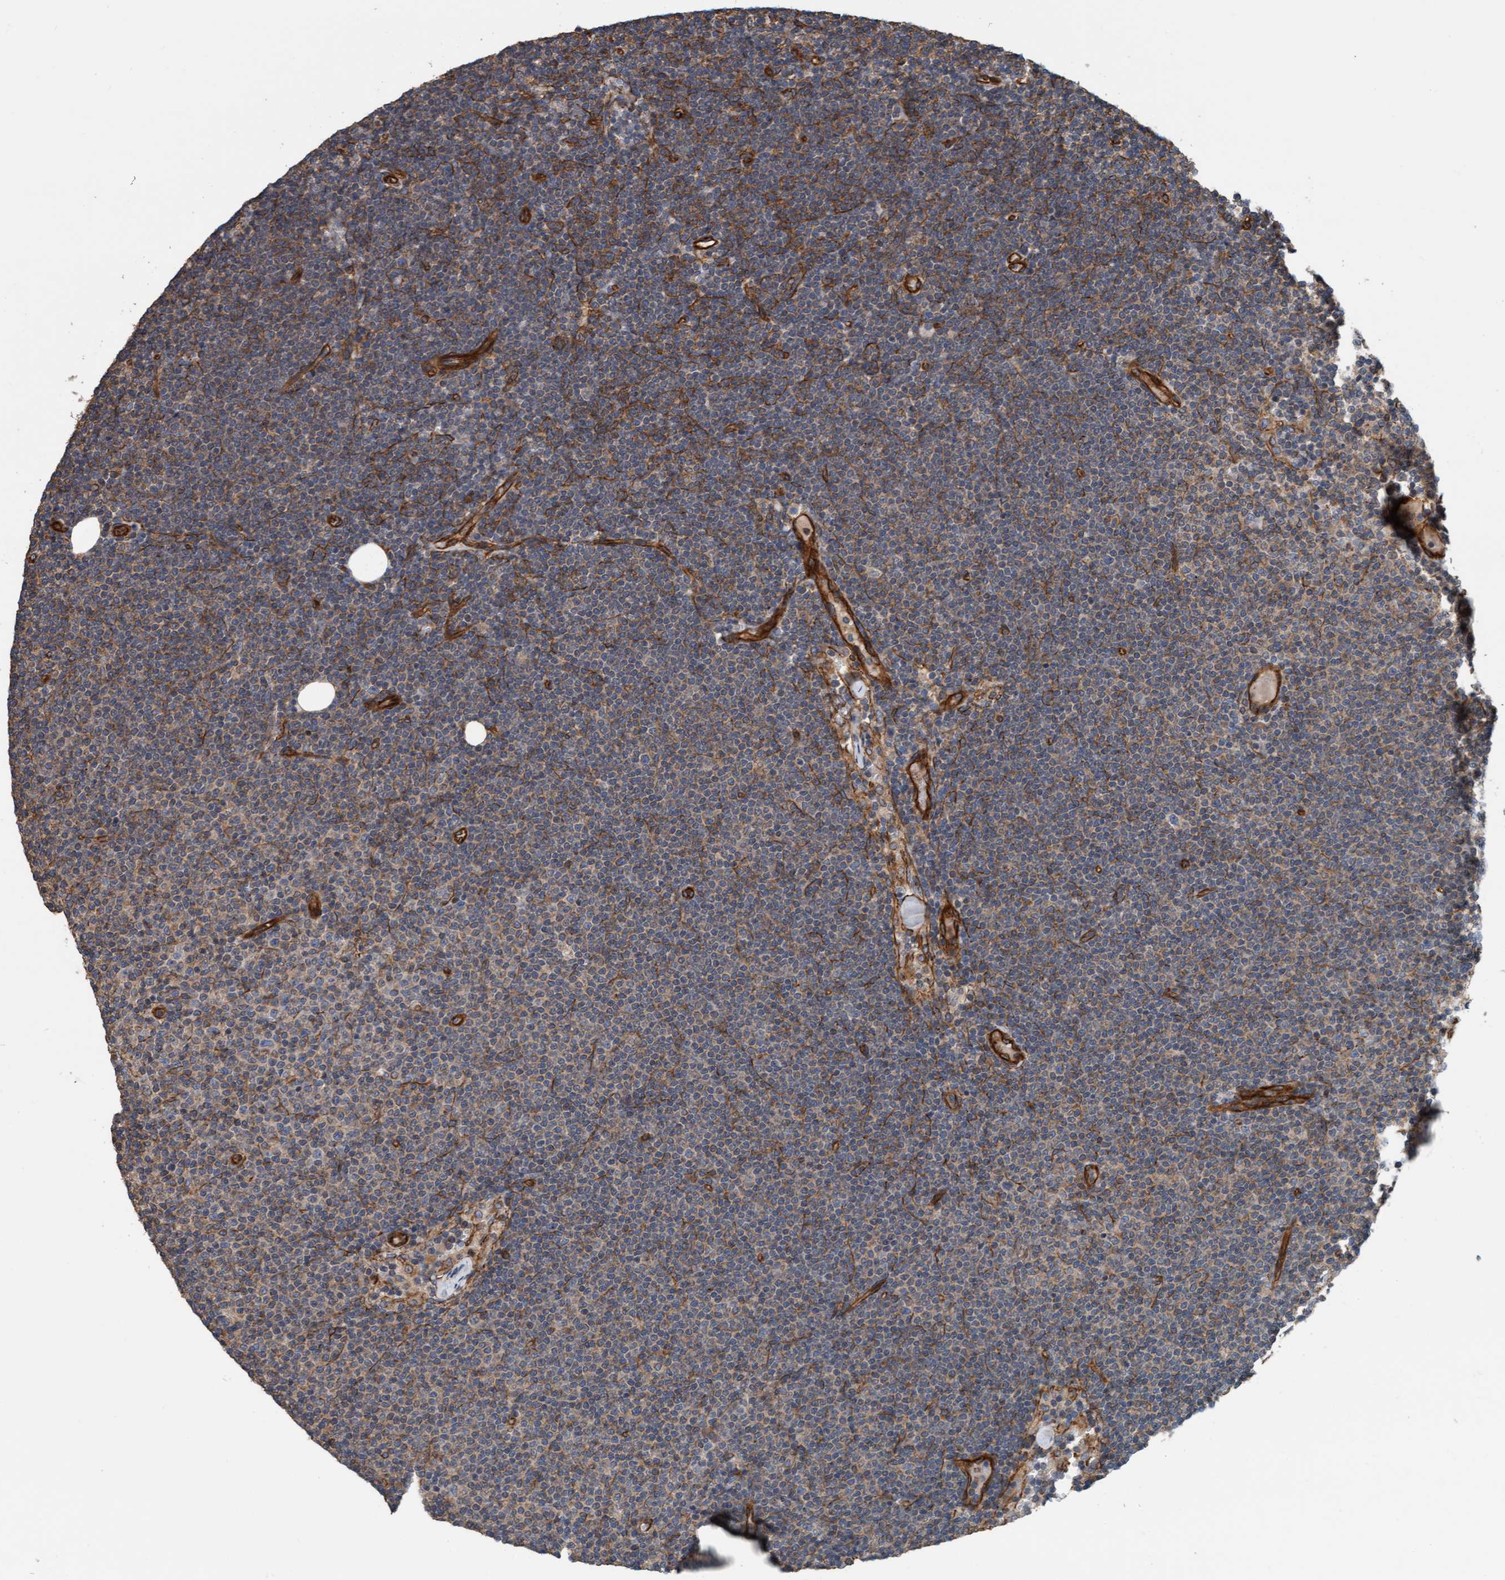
{"staining": {"intensity": "weak", "quantity": ">75%", "location": "cytoplasmic/membranous"}, "tissue": "lymphoma", "cell_type": "Tumor cells", "image_type": "cancer", "snomed": [{"axis": "morphology", "description": "Malignant lymphoma, non-Hodgkin's type, Low grade"}, {"axis": "topography", "description": "Lymph node"}], "caption": "Immunohistochemical staining of human lymphoma exhibits weak cytoplasmic/membranous protein expression in about >75% of tumor cells.", "gene": "STXBP4", "patient": {"sex": "female", "age": 53}}